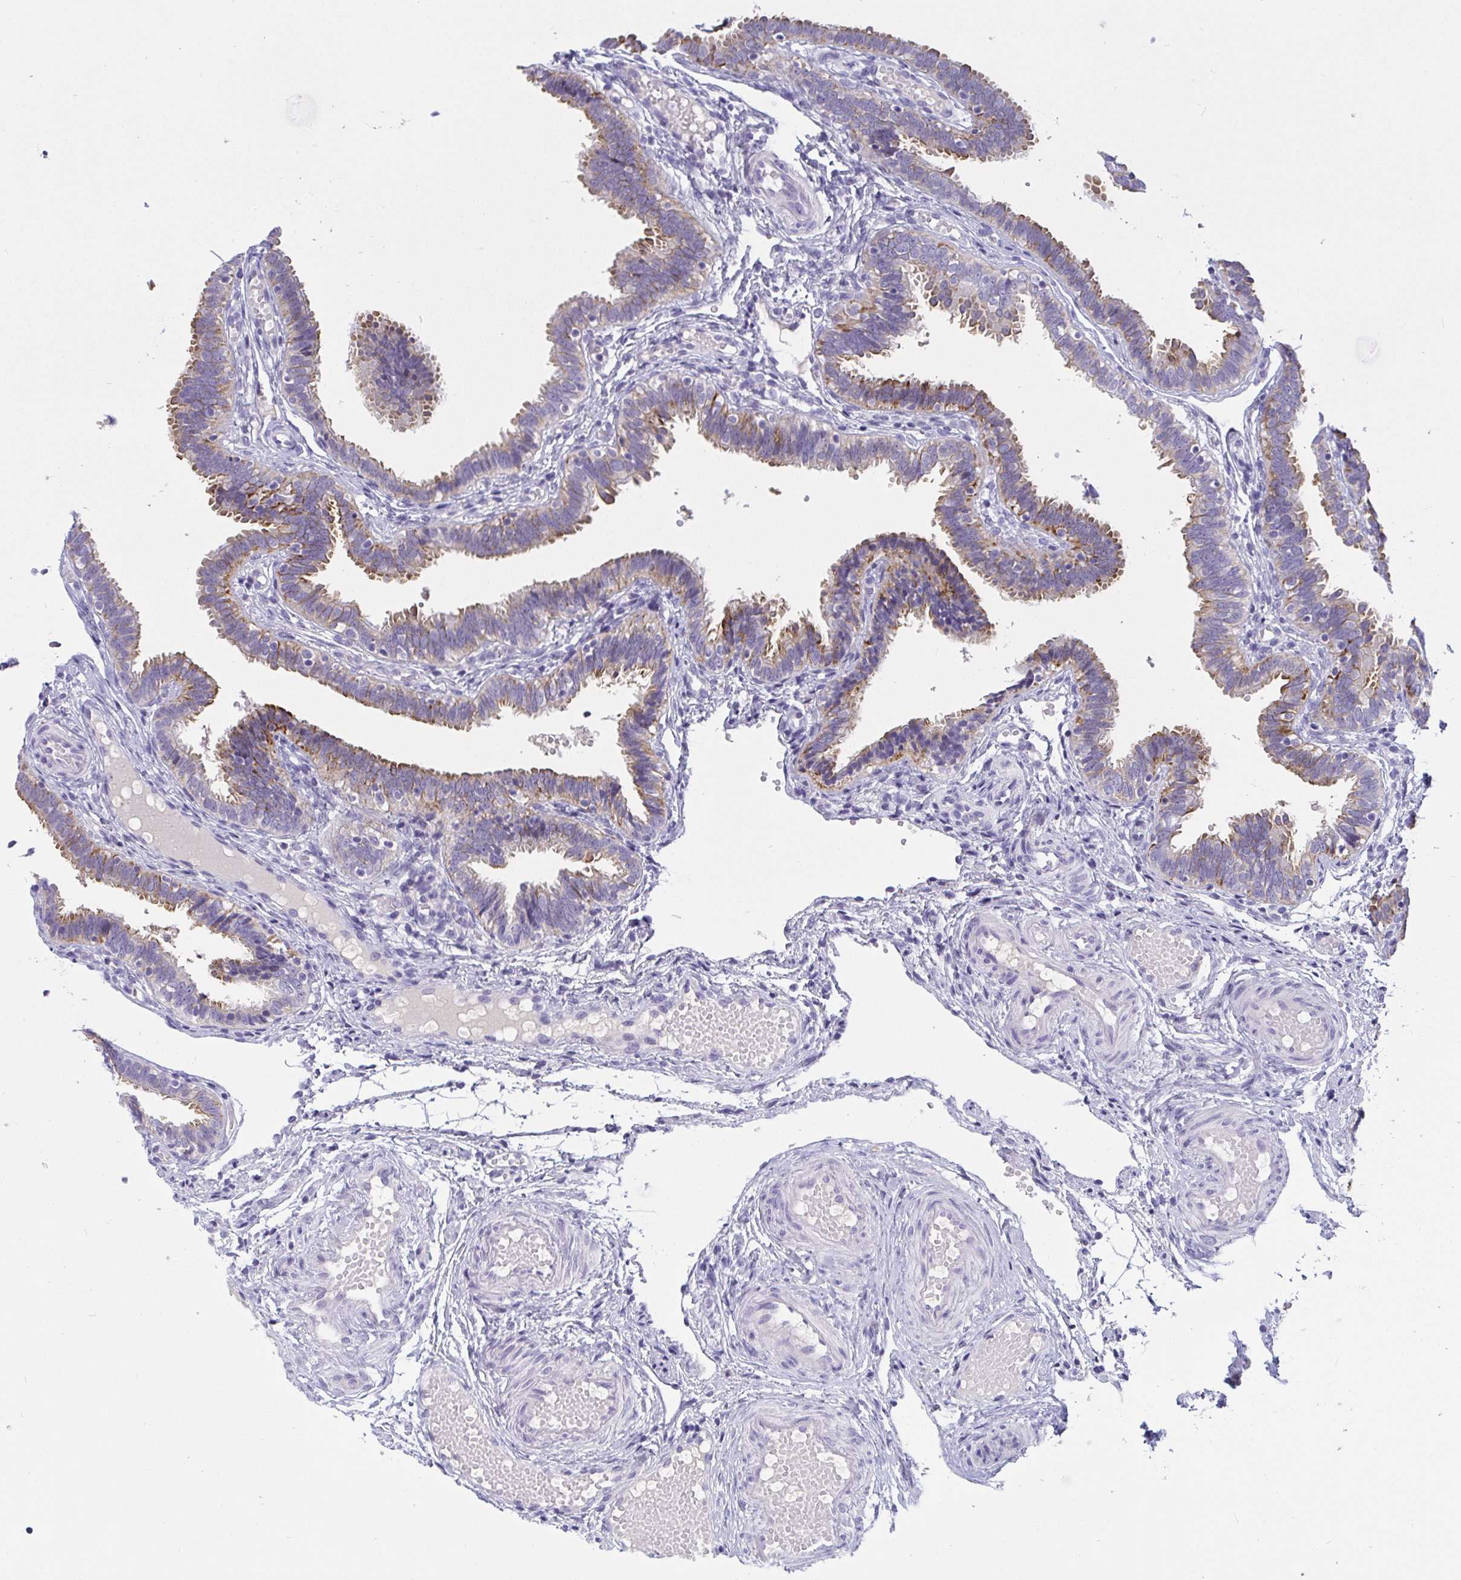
{"staining": {"intensity": "moderate", "quantity": "25%-75%", "location": "cytoplasmic/membranous"}, "tissue": "fallopian tube", "cell_type": "Glandular cells", "image_type": "normal", "snomed": [{"axis": "morphology", "description": "Normal tissue, NOS"}, {"axis": "topography", "description": "Fallopian tube"}], "caption": "IHC photomicrograph of normal human fallopian tube stained for a protein (brown), which reveals medium levels of moderate cytoplasmic/membranous expression in about 25%-75% of glandular cells.", "gene": "SEMA6B", "patient": {"sex": "female", "age": 37}}